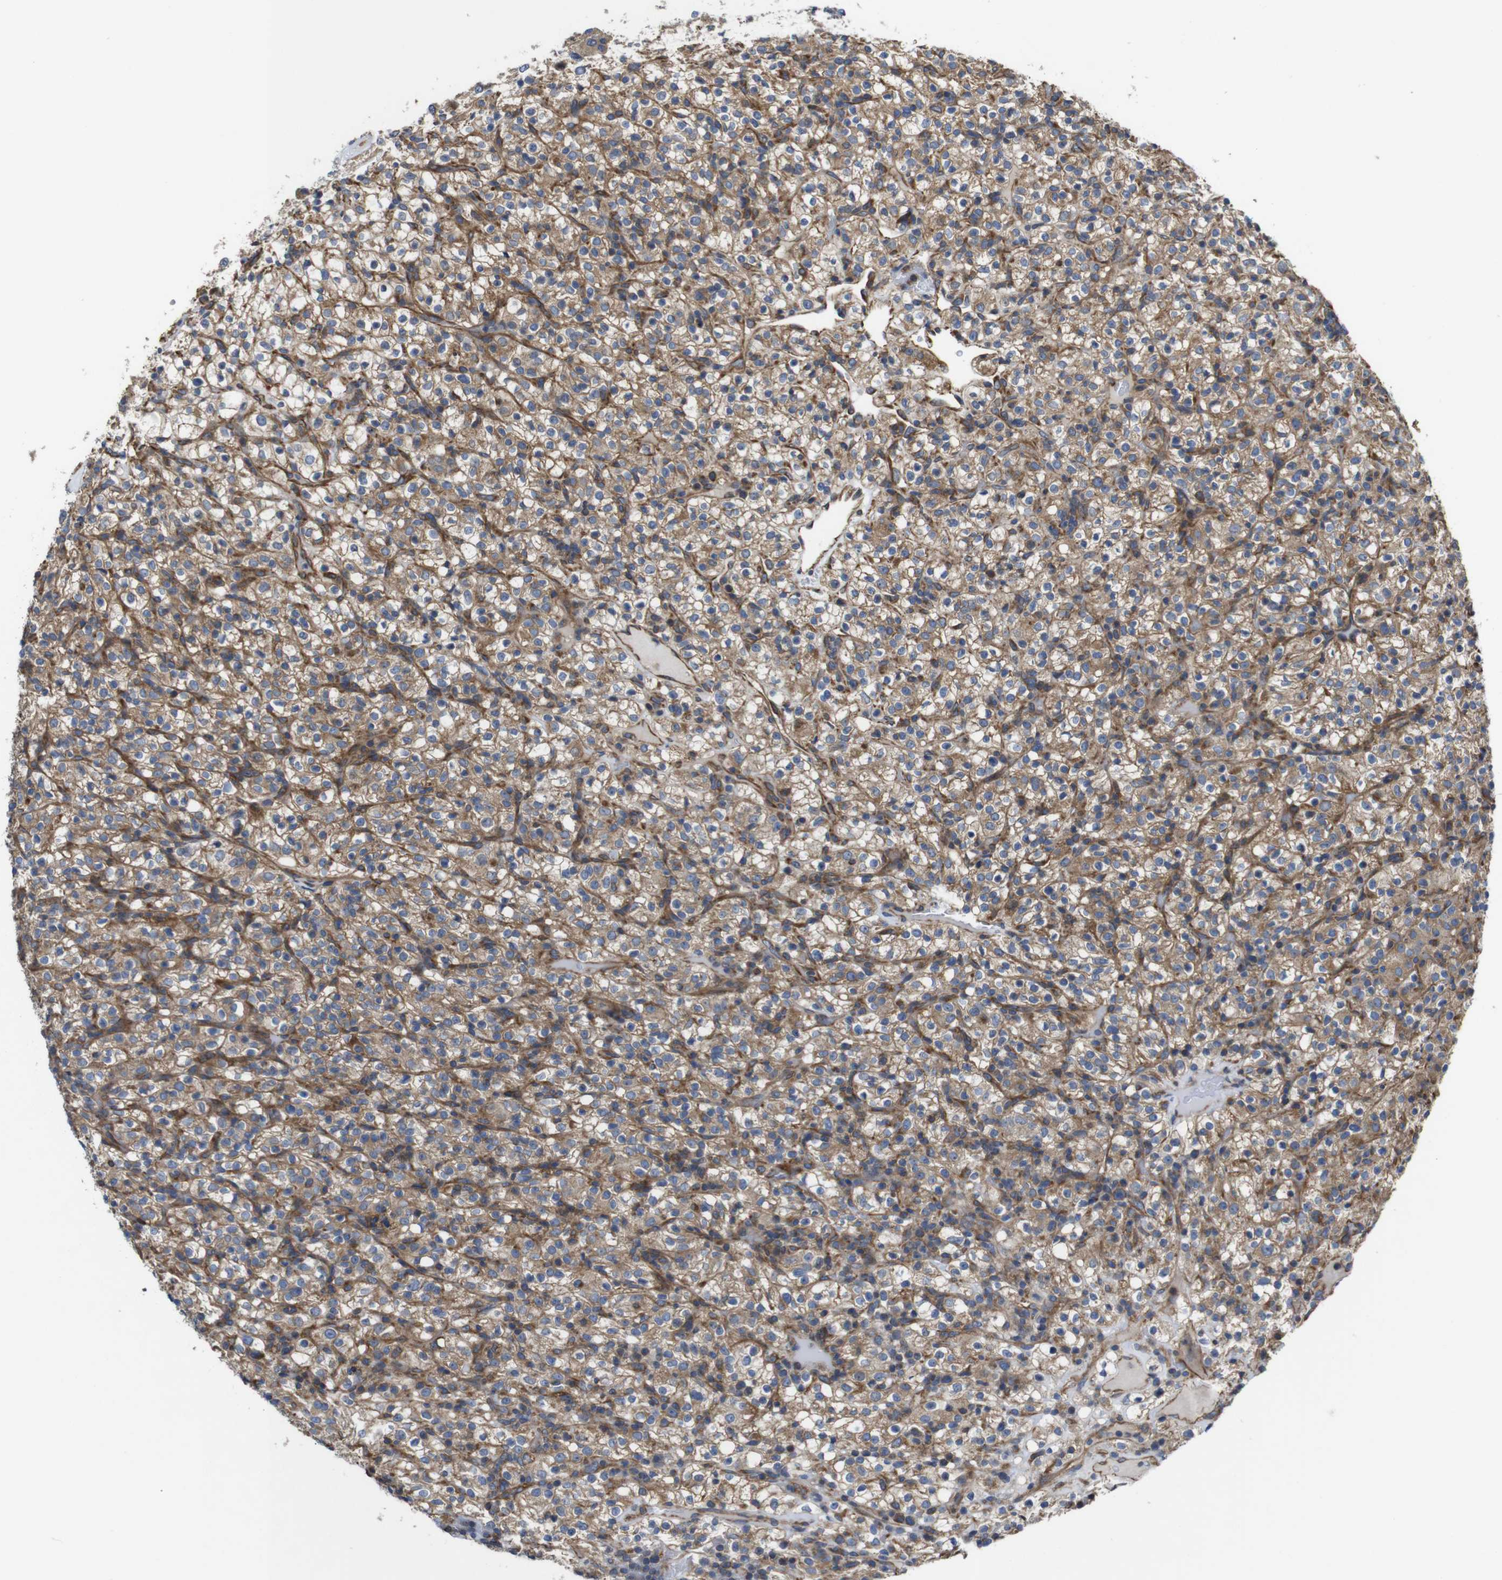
{"staining": {"intensity": "moderate", "quantity": ">75%", "location": "cytoplasmic/membranous"}, "tissue": "renal cancer", "cell_type": "Tumor cells", "image_type": "cancer", "snomed": [{"axis": "morphology", "description": "Normal tissue, NOS"}, {"axis": "morphology", "description": "Adenocarcinoma, NOS"}, {"axis": "topography", "description": "Kidney"}], "caption": "Moderate cytoplasmic/membranous positivity is appreciated in about >75% of tumor cells in adenocarcinoma (renal).", "gene": "POMK", "patient": {"sex": "female", "age": 72}}